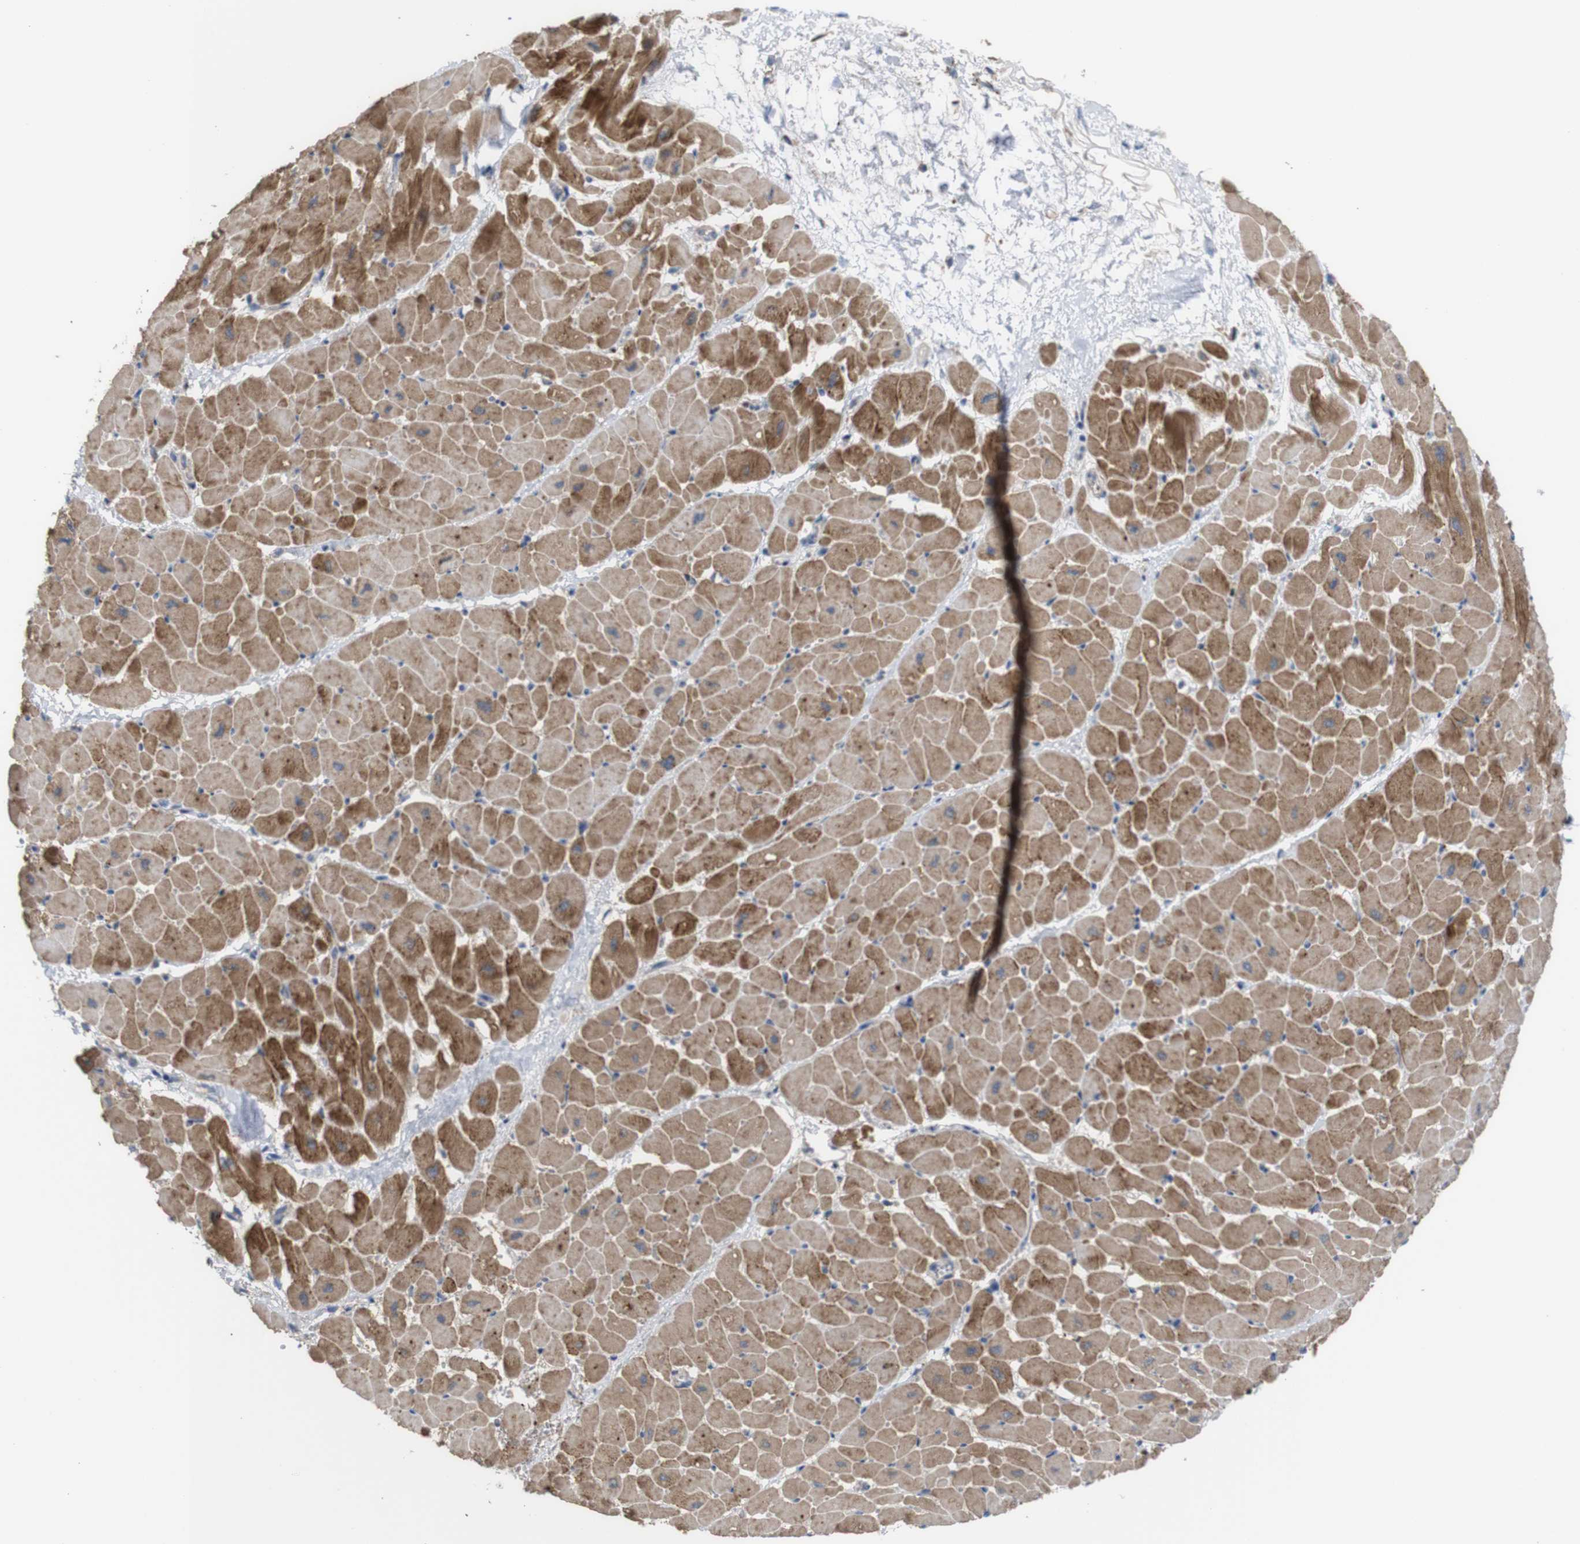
{"staining": {"intensity": "moderate", "quantity": ">75%", "location": "cytoplasmic/membranous"}, "tissue": "heart muscle", "cell_type": "Cardiomyocytes", "image_type": "normal", "snomed": [{"axis": "morphology", "description": "Normal tissue, NOS"}, {"axis": "topography", "description": "Heart"}], "caption": "Protein expression analysis of normal heart muscle demonstrates moderate cytoplasmic/membranous expression in about >75% of cardiomyocytes. (DAB (3,3'-diaminobenzidine) IHC, brown staining for protein, blue staining for nuclei).", "gene": "PTPRR", "patient": {"sex": "male", "age": 45}}